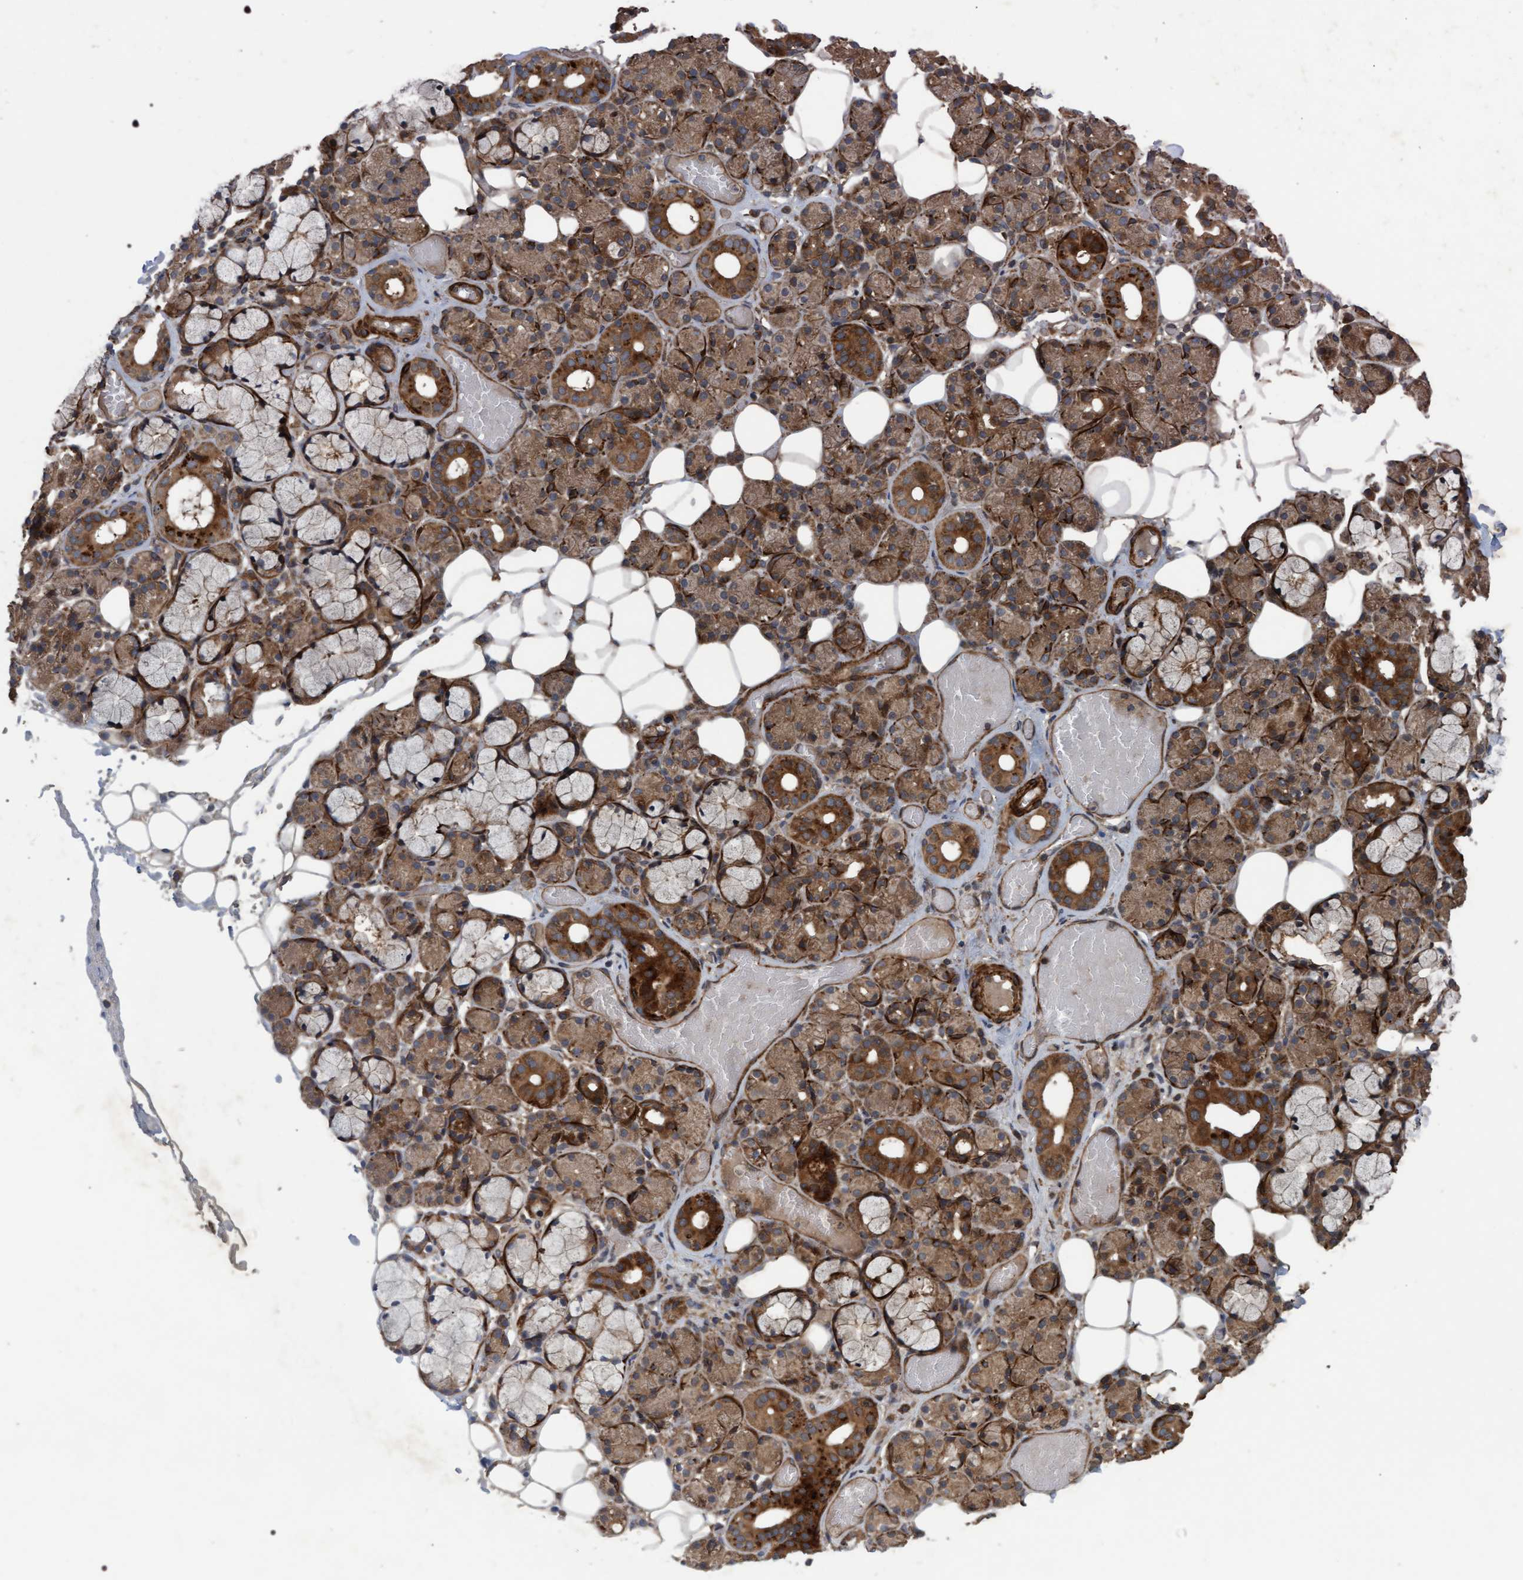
{"staining": {"intensity": "moderate", "quantity": "25%-75%", "location": "cytoplasmic/membranous"}, "tissue": "salivary gland", "cell_type": "Glandular cells", "image_type": "normal", "snomed": [{"axis": "morphology", "description": "Normal tissue, NOS"}, {"axis": "topography", "description": "Salivary gland"}], "caption": "A medium amount of moderate cytoplasmic/membranous positivity is appreciated in approximately 25%-75% of glandular cells in benign salivary gland. (Stains: DAB in brown, nuclei in blue, Microscopy: brightfield microscopy at high magnification).", "gene": "GGT6", "patient": {"sex": "male", "age": 63}}